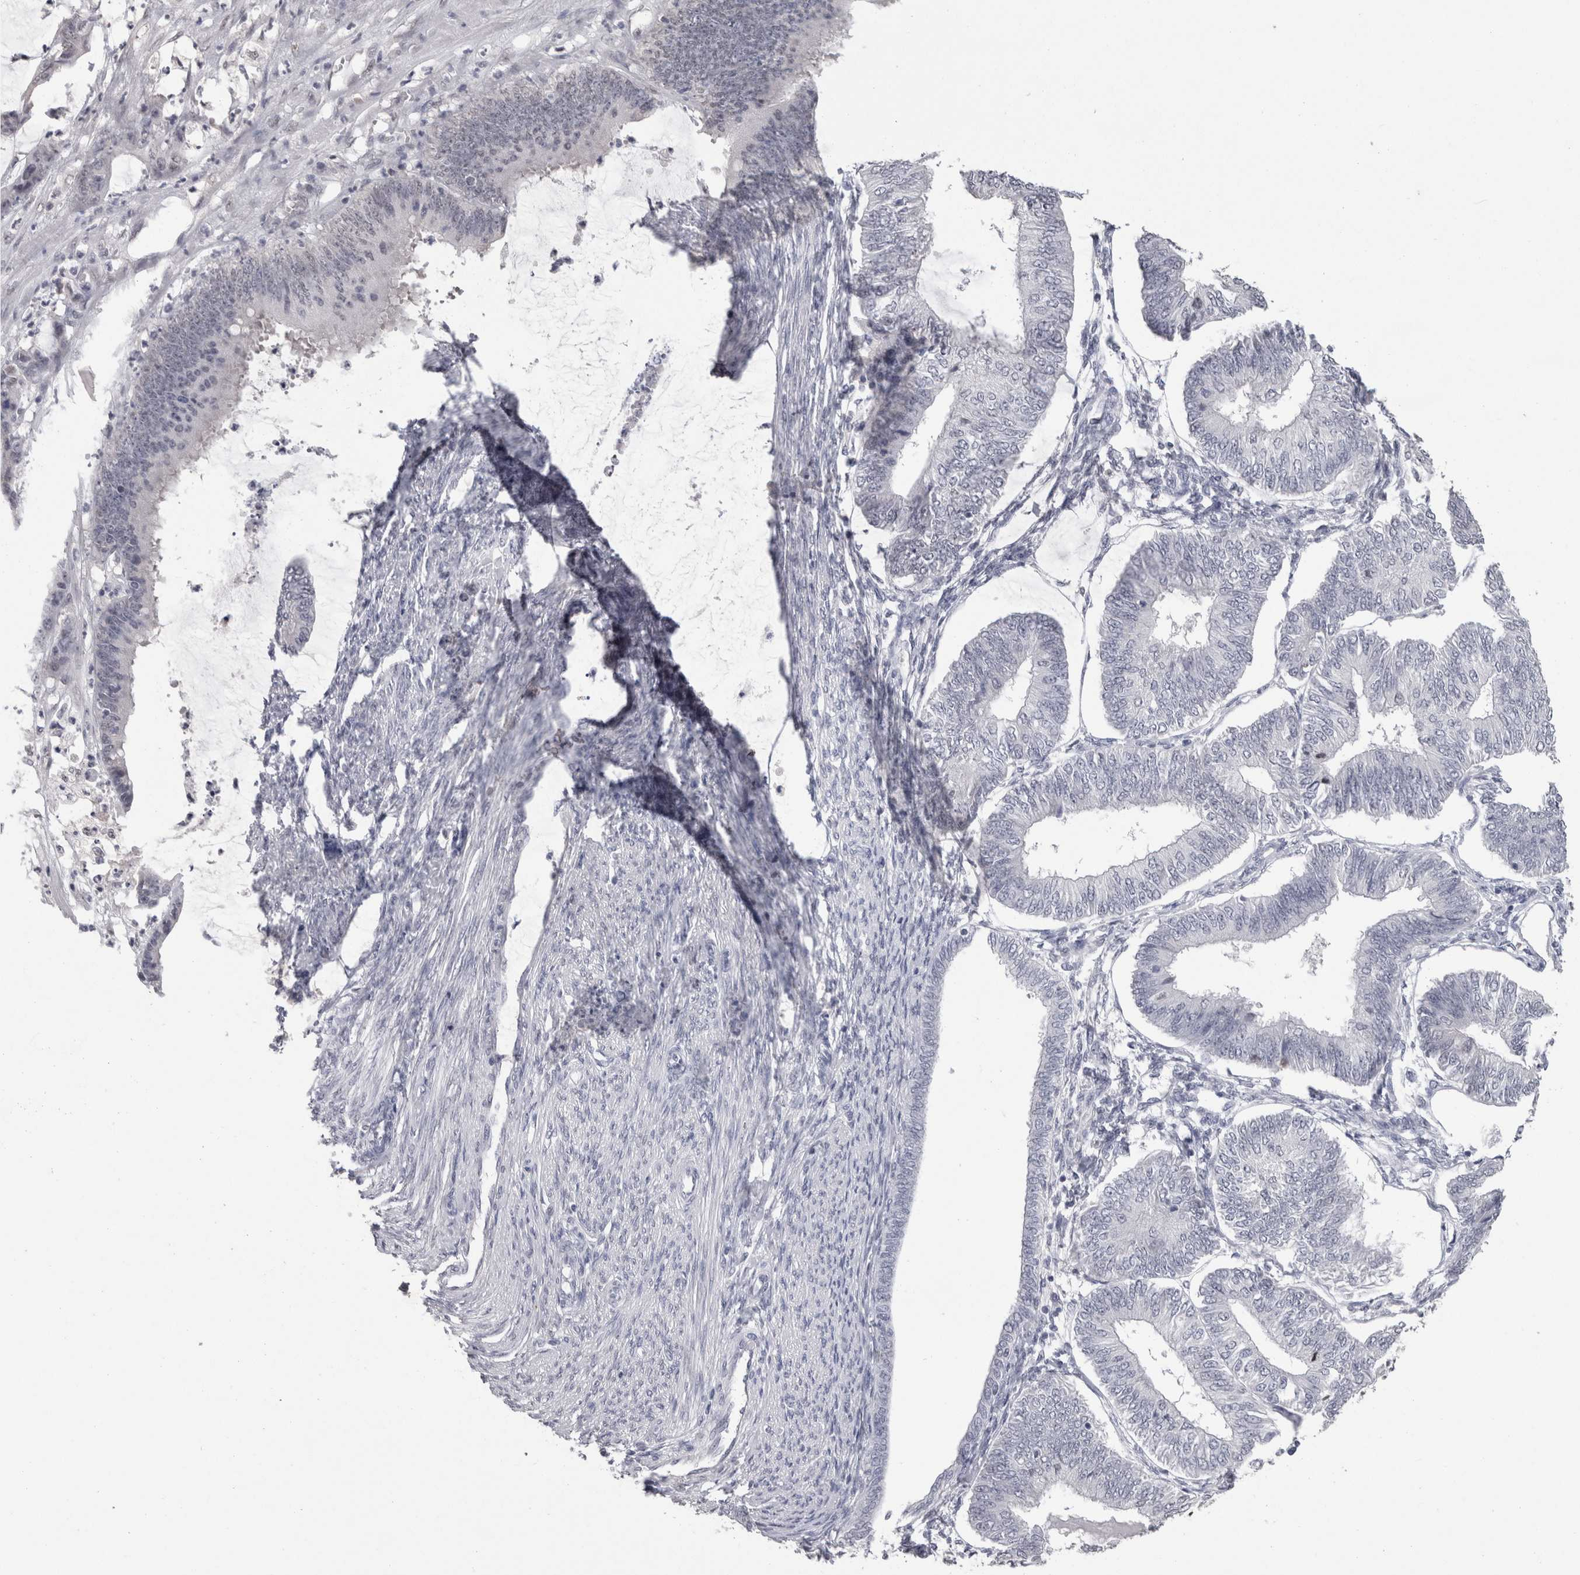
{"staining": {"intensity": "negative", "quantity": "none", "location": "none"}, "tissue": "endometrial cancer", "cell_type": "Tumor cells", "image_type": "cancer", "snomed": [{"axis": "morphology", "description": "Adenocarcinoma, NOS"}, {"axis": "topography", "description": "Endometrium"}], "caption": "Tumor cells are negative for protein expression in human adenocarcinoma (endometrial). (Immunohistochemistry, brightfield microscopy, high magnification).", "gene": "DDX17", "patient": {"sex": "female", "age": 58}}